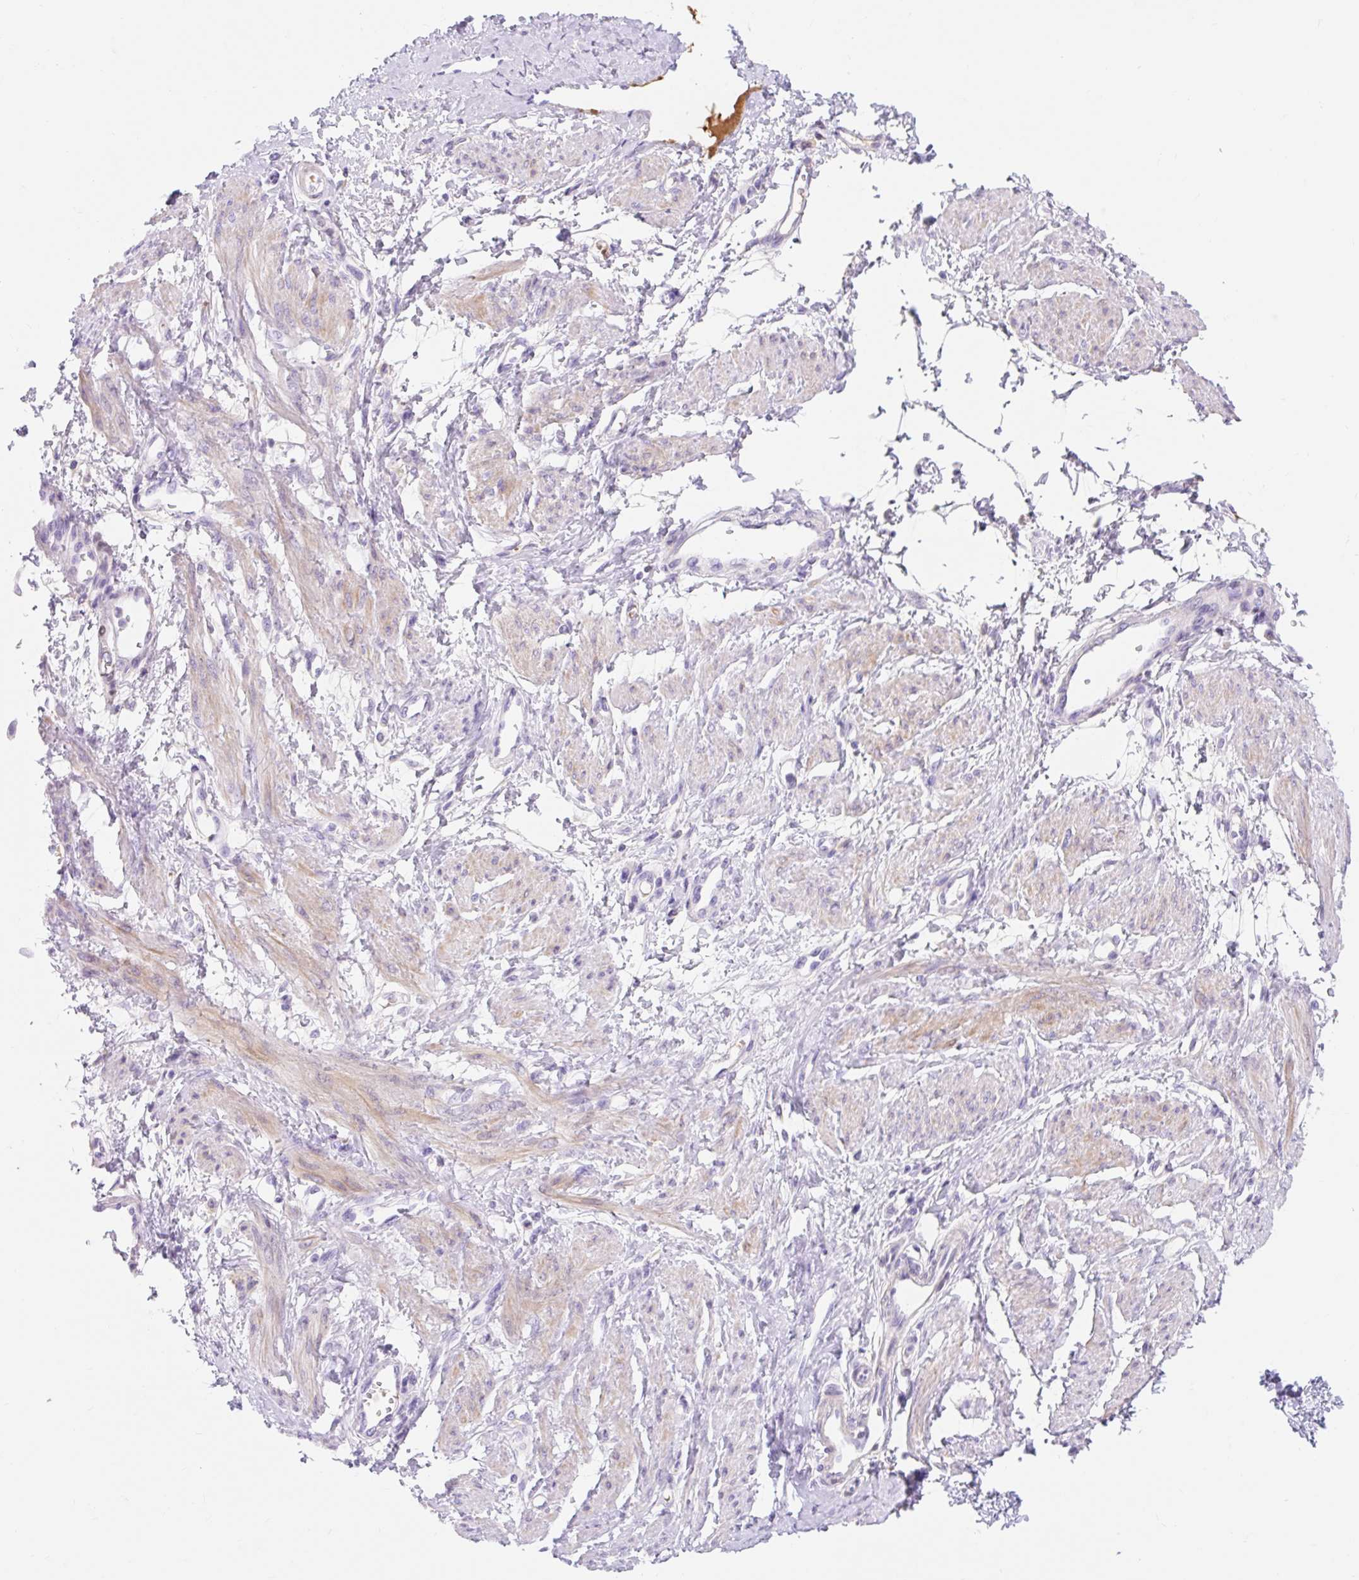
{"staining": {"intensity": "moderate", "quantity": "<25%", "location": "cytoplasmic/membranous"}, "tissue": "smooth muscle", "cell_type": "Smooth muscle cells", "image_type": "normal", "snomed": [{"axis": "morphology", "description": "Normal tissue, NOS"}, {"axis": "topography", "description": "Smooth muscle"}, {"axis": "topography", "description": "Uterus"}], "caption": "A histopathology image of human smooth muscle stained for a protein shows moderate cytoplasmic/membranous brown staining in smooth muscle cells.", "gene": "SLC28A1", "patient": {"sex": "female", "age": 39}}